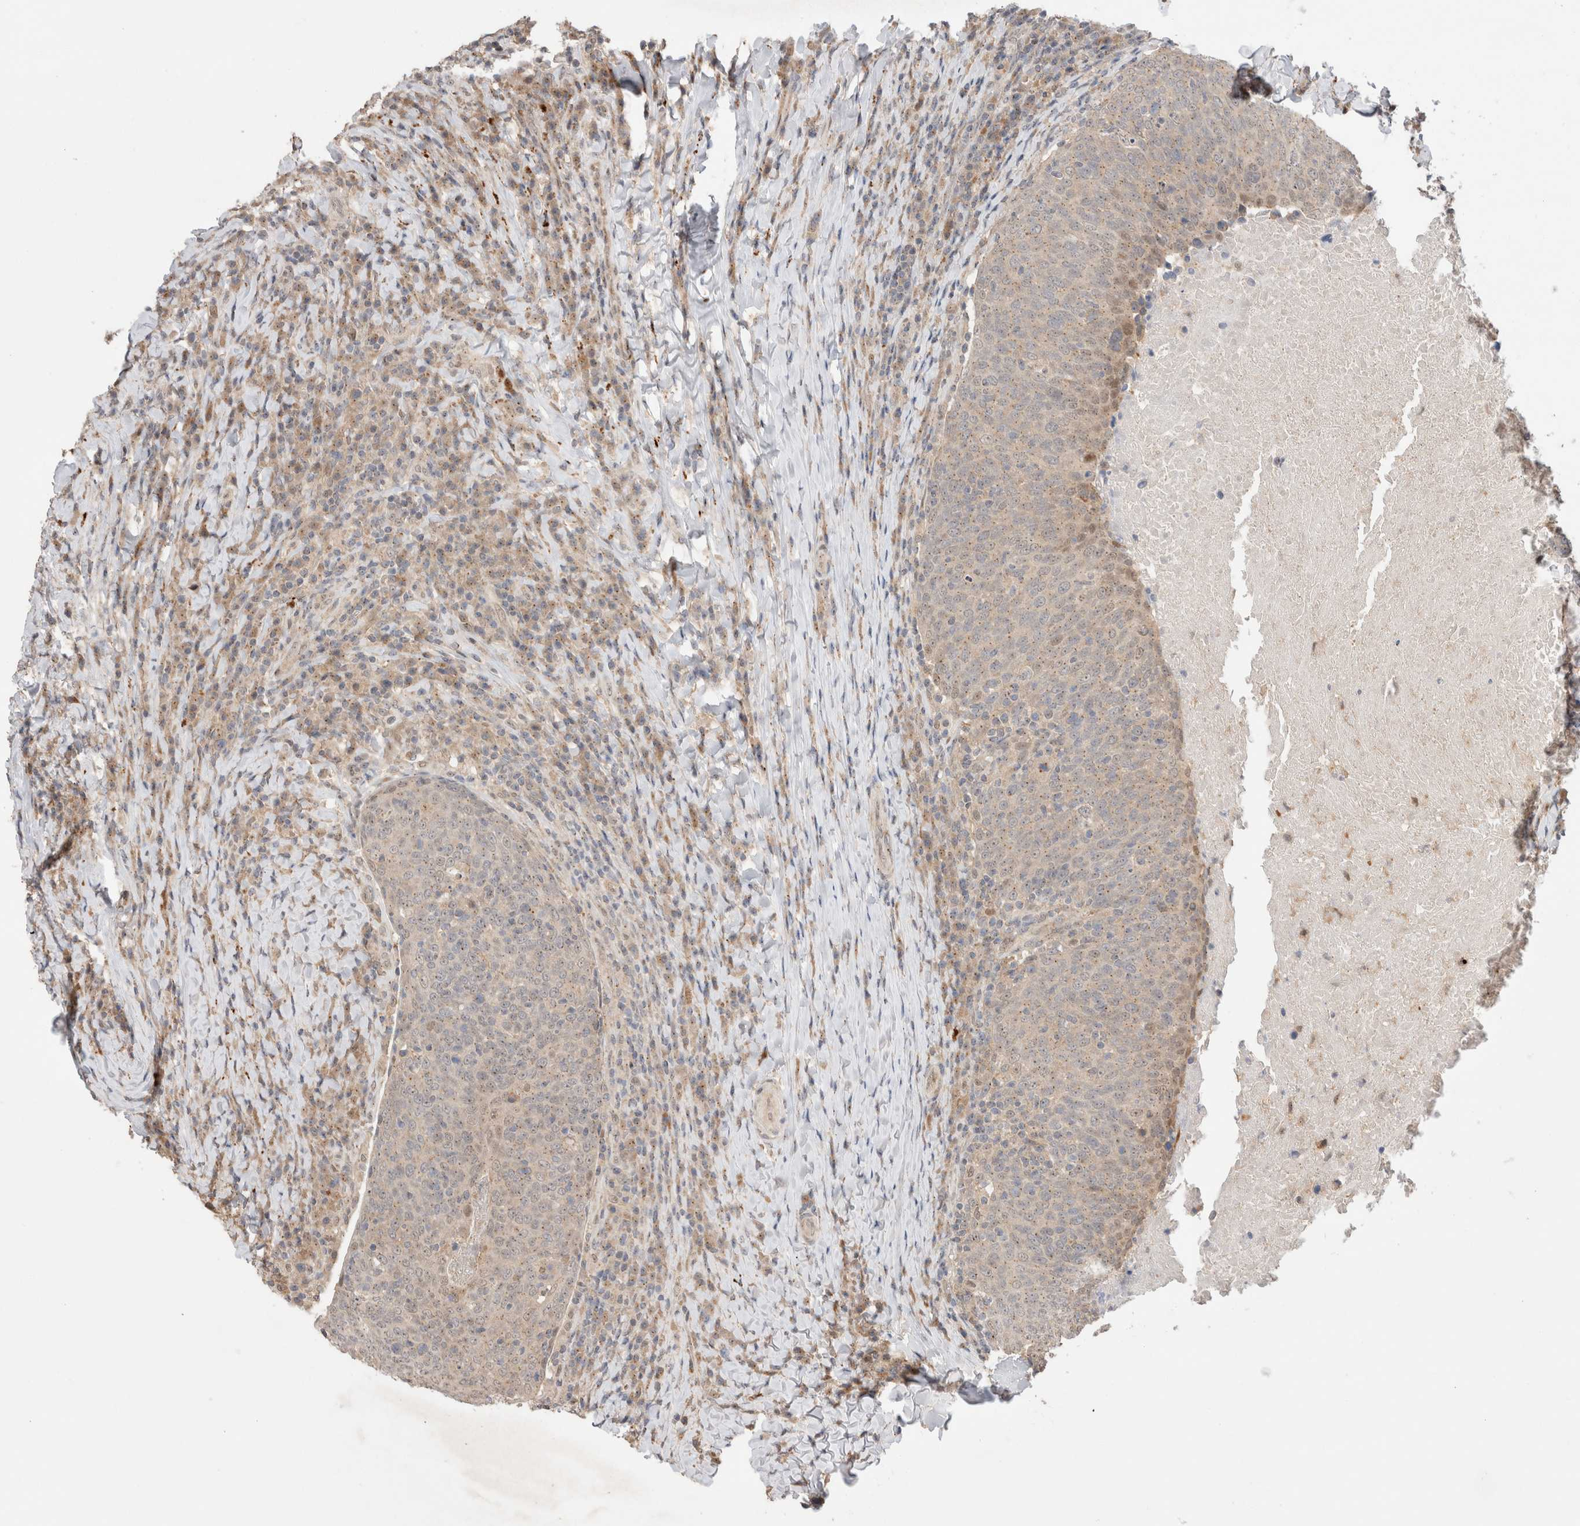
{"staining": {"intensity": "weak", "quantity": "<25%", "location": "cytoplasmic/membranous,nuclear"}, "tissue": "head and neck cancer", "cell_type": "Tumor cells", "image_type": "cancer", "snomed": [{"axis": "morphology", "description": "Squamous cell carcinoma, NOS"}, {"axis": "morphology", "description": "Squamous cell carcinoma, metastatic, NOS"}, {"axis": "topography", "description": "Lymph node"}, {"axis": "topography", "description": "Head-Neck"}], "caption": "This histopathology image is of head and neck cancer stained with IHC to label a protein in brown with the nuclei are counter-stained blue. There is no expression in tumor cells.", "gene": "SLC29A1", "patient": {"sex": "male", "age": 62}}